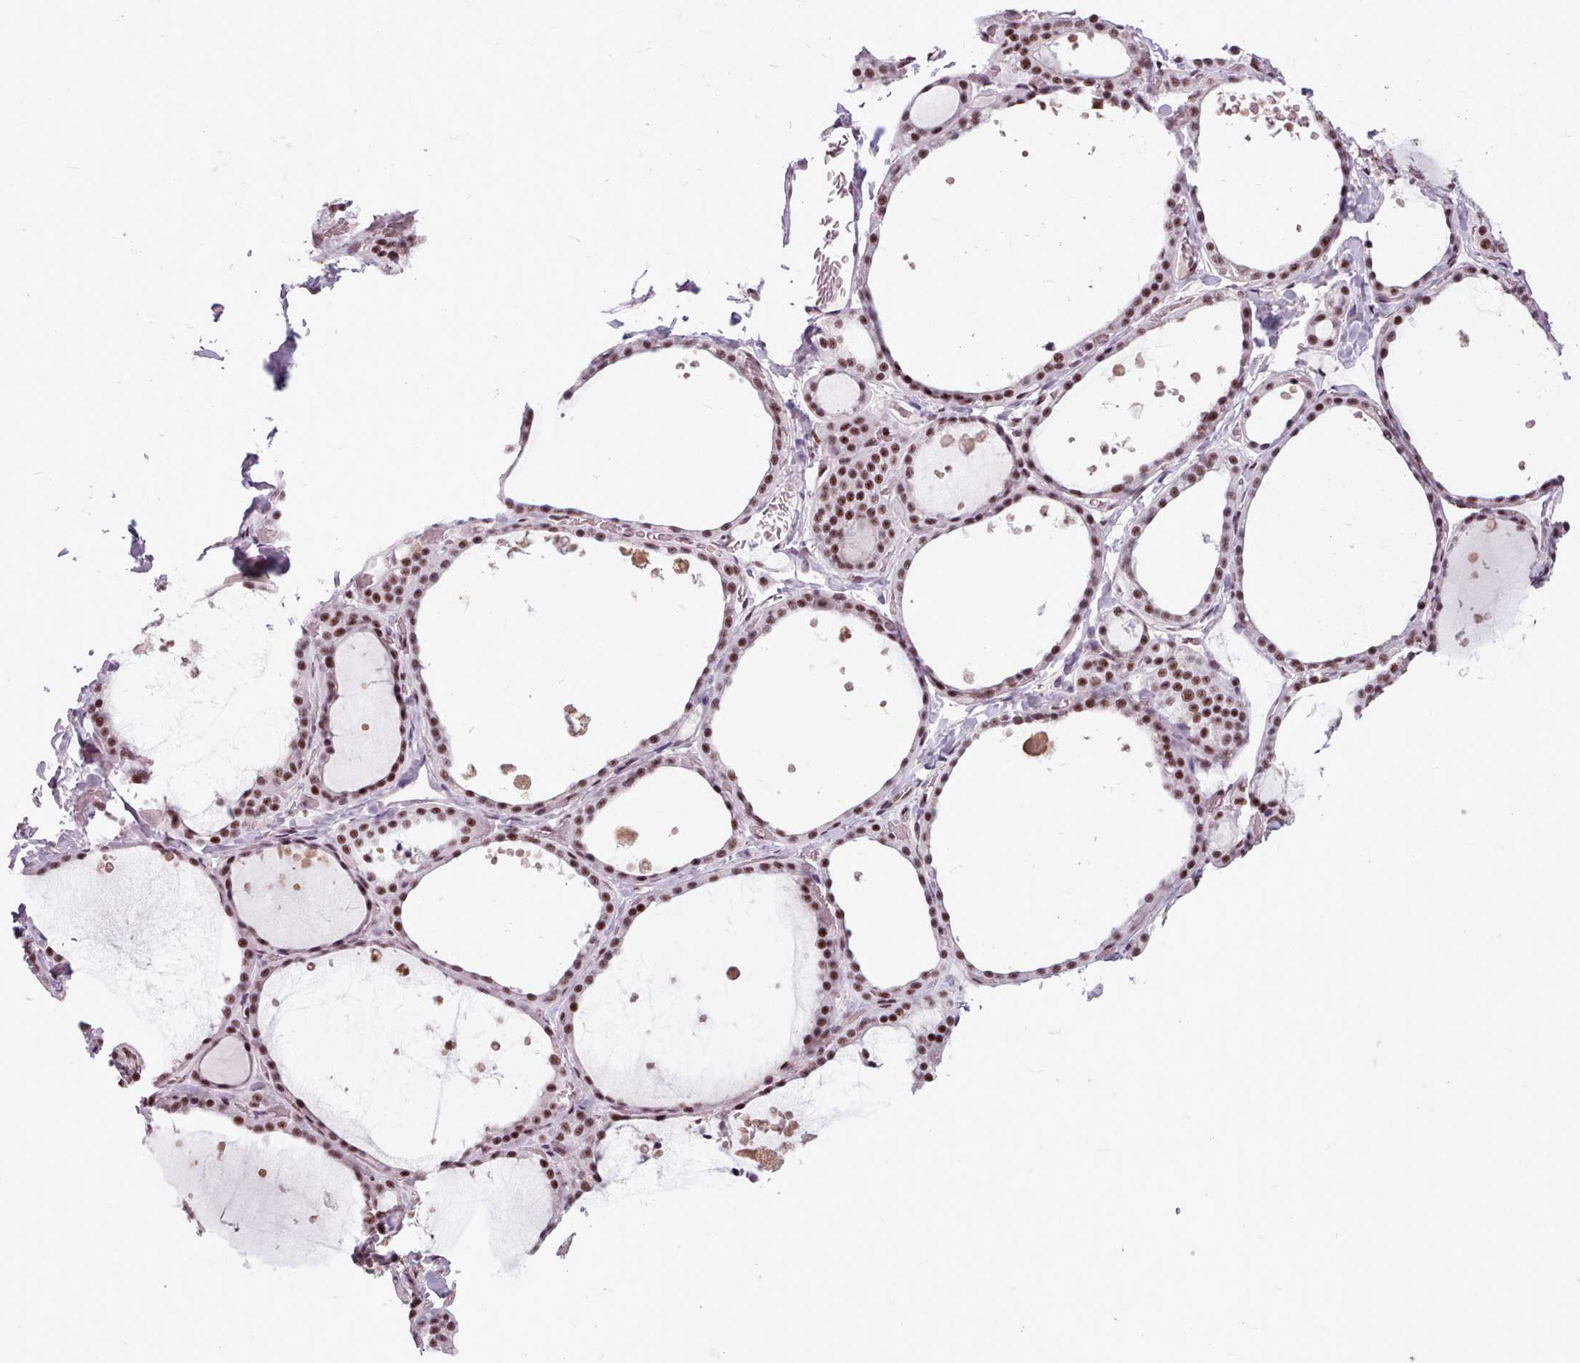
{"staining": {"intensity": "moderate", "quantity": ">75%", "location": "nuclear"}, "tissue": "thyroid gland", "cell_type": "Glandular cells", "image_type": "normal", "snomed": [{"axis": "morphology", "description": "Normal tissue, NOS"}, {"axis": "topography", "description": "Thyroid gland"}], "caption": "Immunohistochemistry (IHC) photomicrograph of unremarkable thyroid gland: human thyroid gland stained using immunohistochemistry (IHC) displays medium levels of moderate protein expression localized specifically in the nuclear of glandular cells, appearing as a nuclear brown color.", "gene": "SRRM1", "patient": {"sex": "female", "age": 44}}